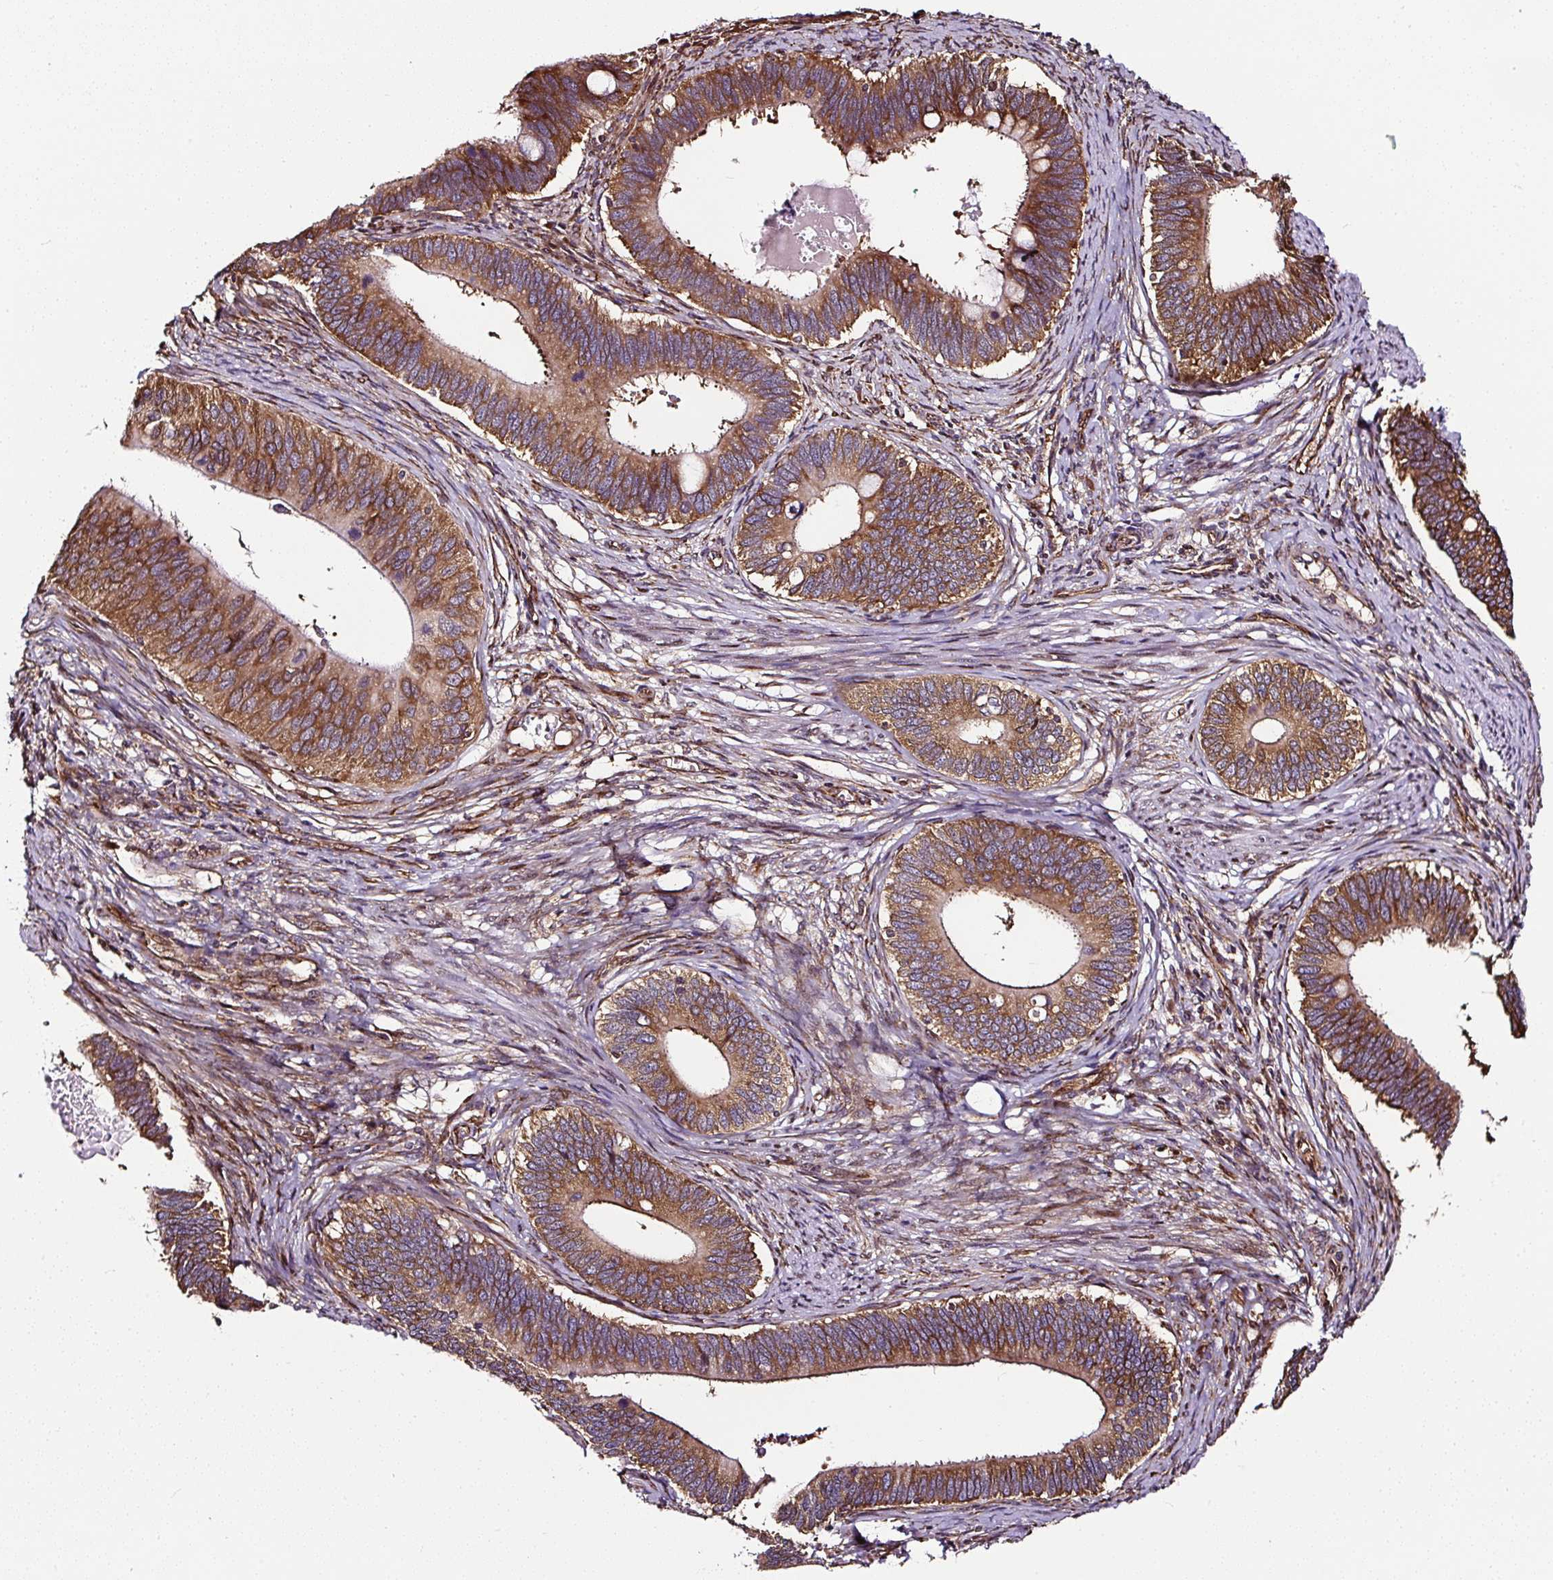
{"staining": {"intensity": "moderate", "quantity": ">75%", "location": "cytoplasmic/membranous"}, "tissue": "cervical cancer", "cell_type": "Tumor cells", "image_type": "cancer", "snomed": [{"axis": "morphology", "description": "Adenocarcinoma, NOS"}, {"axis": "topography", "description": "Cervix"}], "caption": "Protein positivity by immunohistochemistry (IHC) exhibits moderate cytoplasmic/membranous expression in approximately >75% of tumor cells in cervical cancer.", "gene": "KDM4E", "patient": {"sex": "female", "age": 42}}